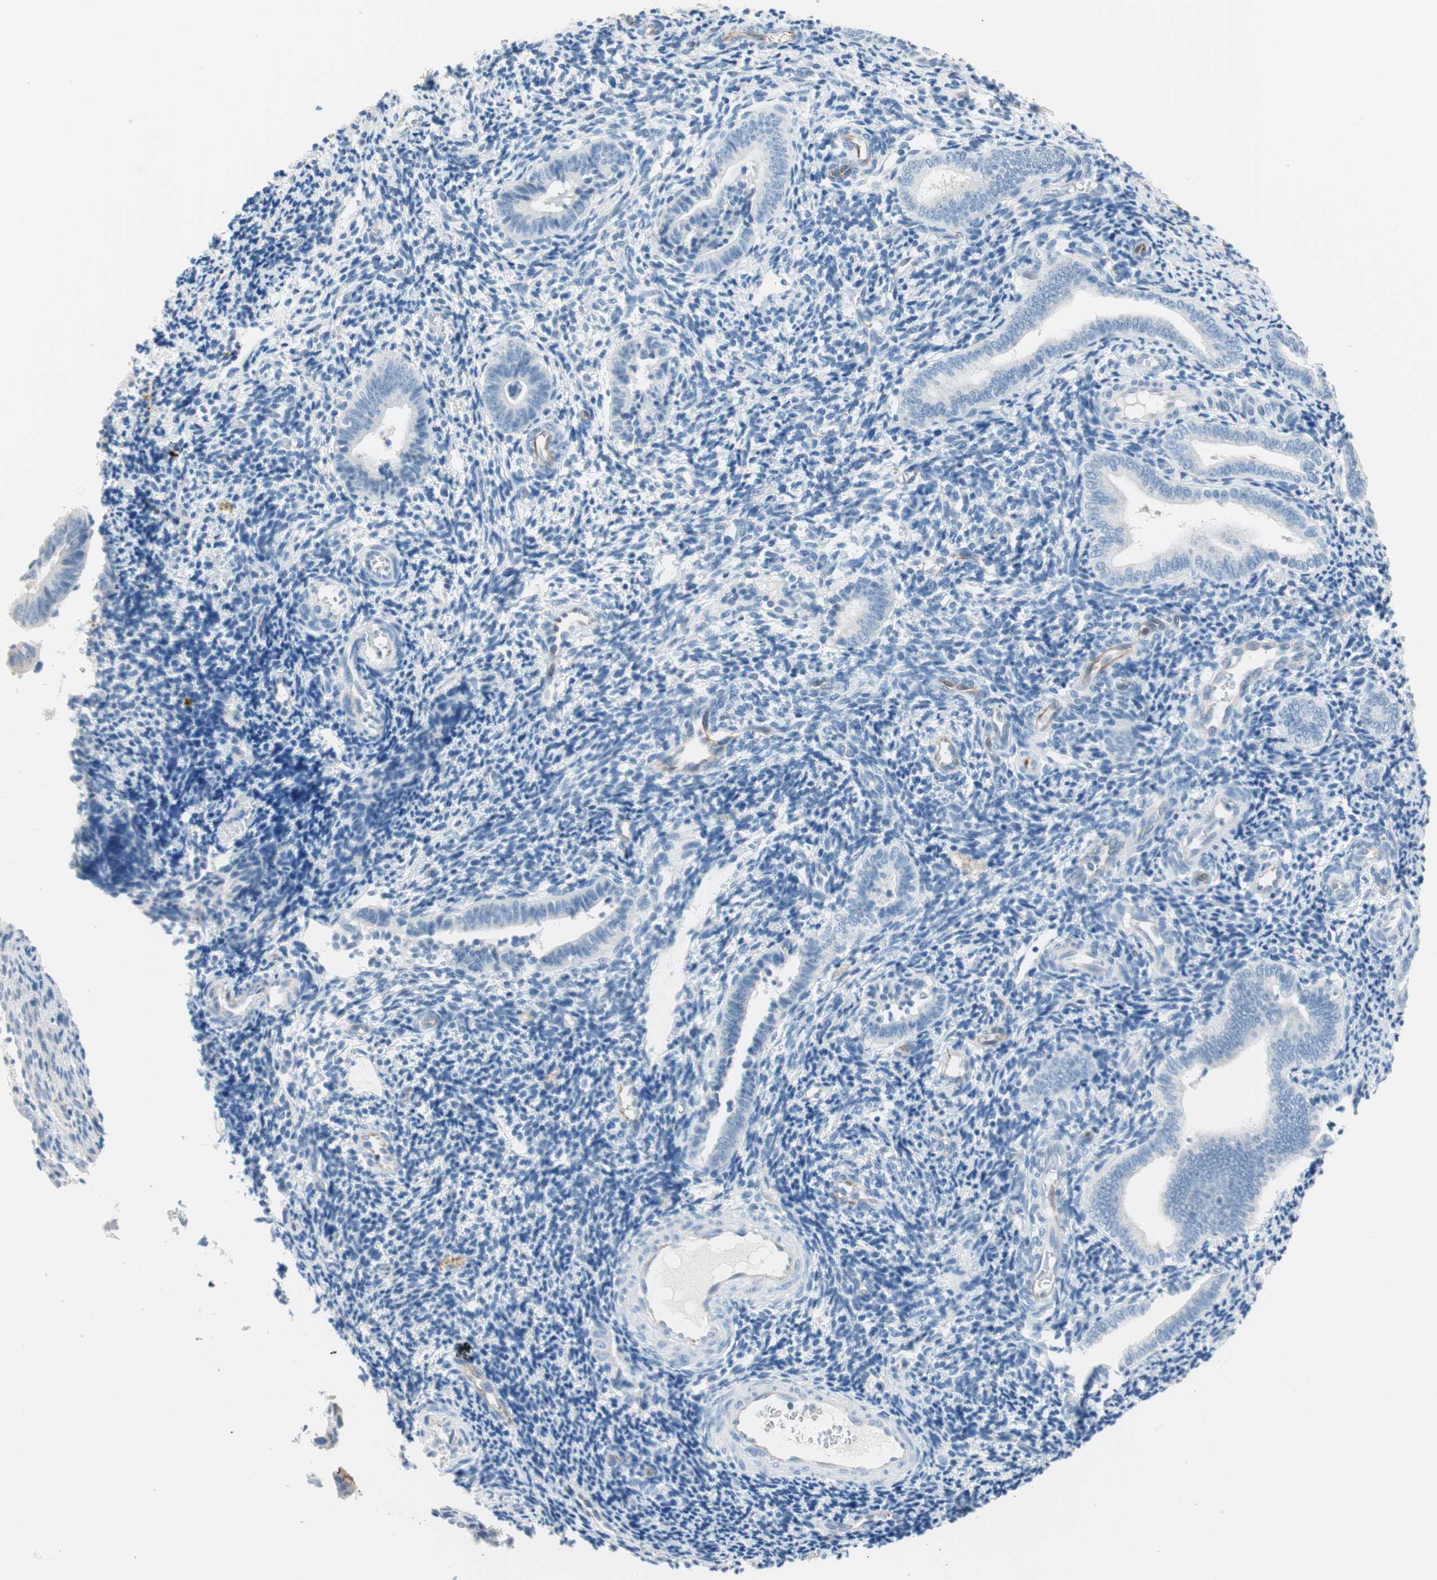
{"staining": {"intensity": "weak", "quantity": "<25%", "location": "cytoplasmic/membranous"}, "tissue": "endometrium", "cell_type": "Cells in endometrial stroma", "image_type": "normal", "snomed": [{"axis": "morphology", "description": "Normal tissue, NOS"}, {"axis": "topography", "description": "Uterus"}, {"axis": "topography", "description": "Endometrium"}], "caption": "Immunohistochemistry micrograph of unremarkable endometrium: human endometrium stained with DAB (3,3'-diaminobenzidine) shows no significant protein expression in cells in endometrial stroma. (Stains: DAB (3,3'-diaminobenzidine) immunohistochemistry (IHC) with hematoxylin counter stain, Microscopy: brightfield microscopy at high magnification).", "gene": "GLUL", "patient": {"sex": "female", "age": 33}}